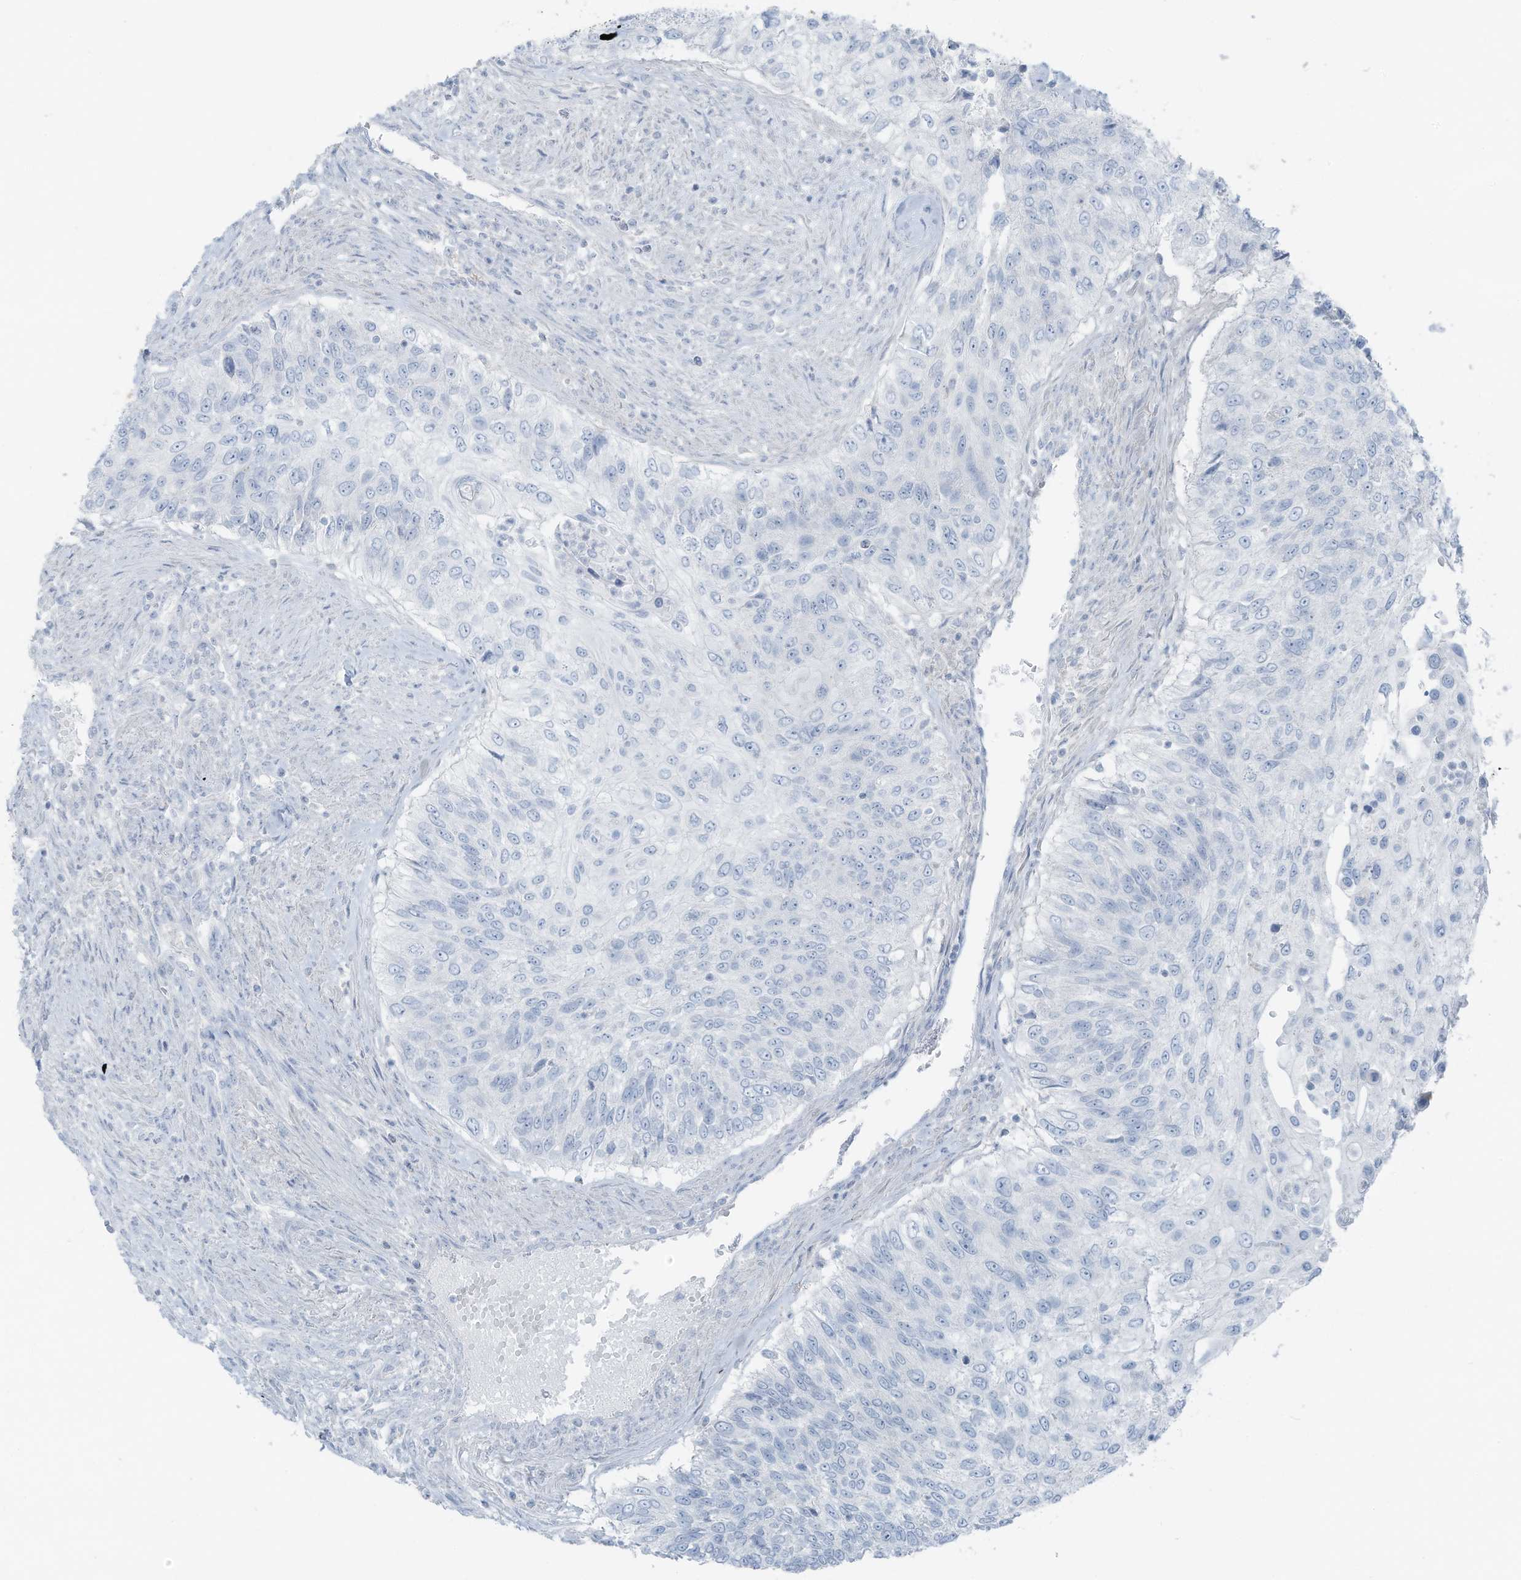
{"staining": {"intensity": "negative", "quantity": "none", "location": "none"}, "tissue": "urothelial cancer", "cell_type": "Tumor cells", "image_type": "cancer", "snomed": [{"axis": "morphology", "description": "Urothelial carcinoma, High grade"}, {"axis": "topography", "description": "Urinary bladder"}], "caption": "Urothelial cancer was stained to show a protein in brown. There is no significant positivity in tumor cells. (DAB IHC with hematoxylin counter stain).", "gene": "SLC25A43", "patient": {"sex": "female", "age": 60}}